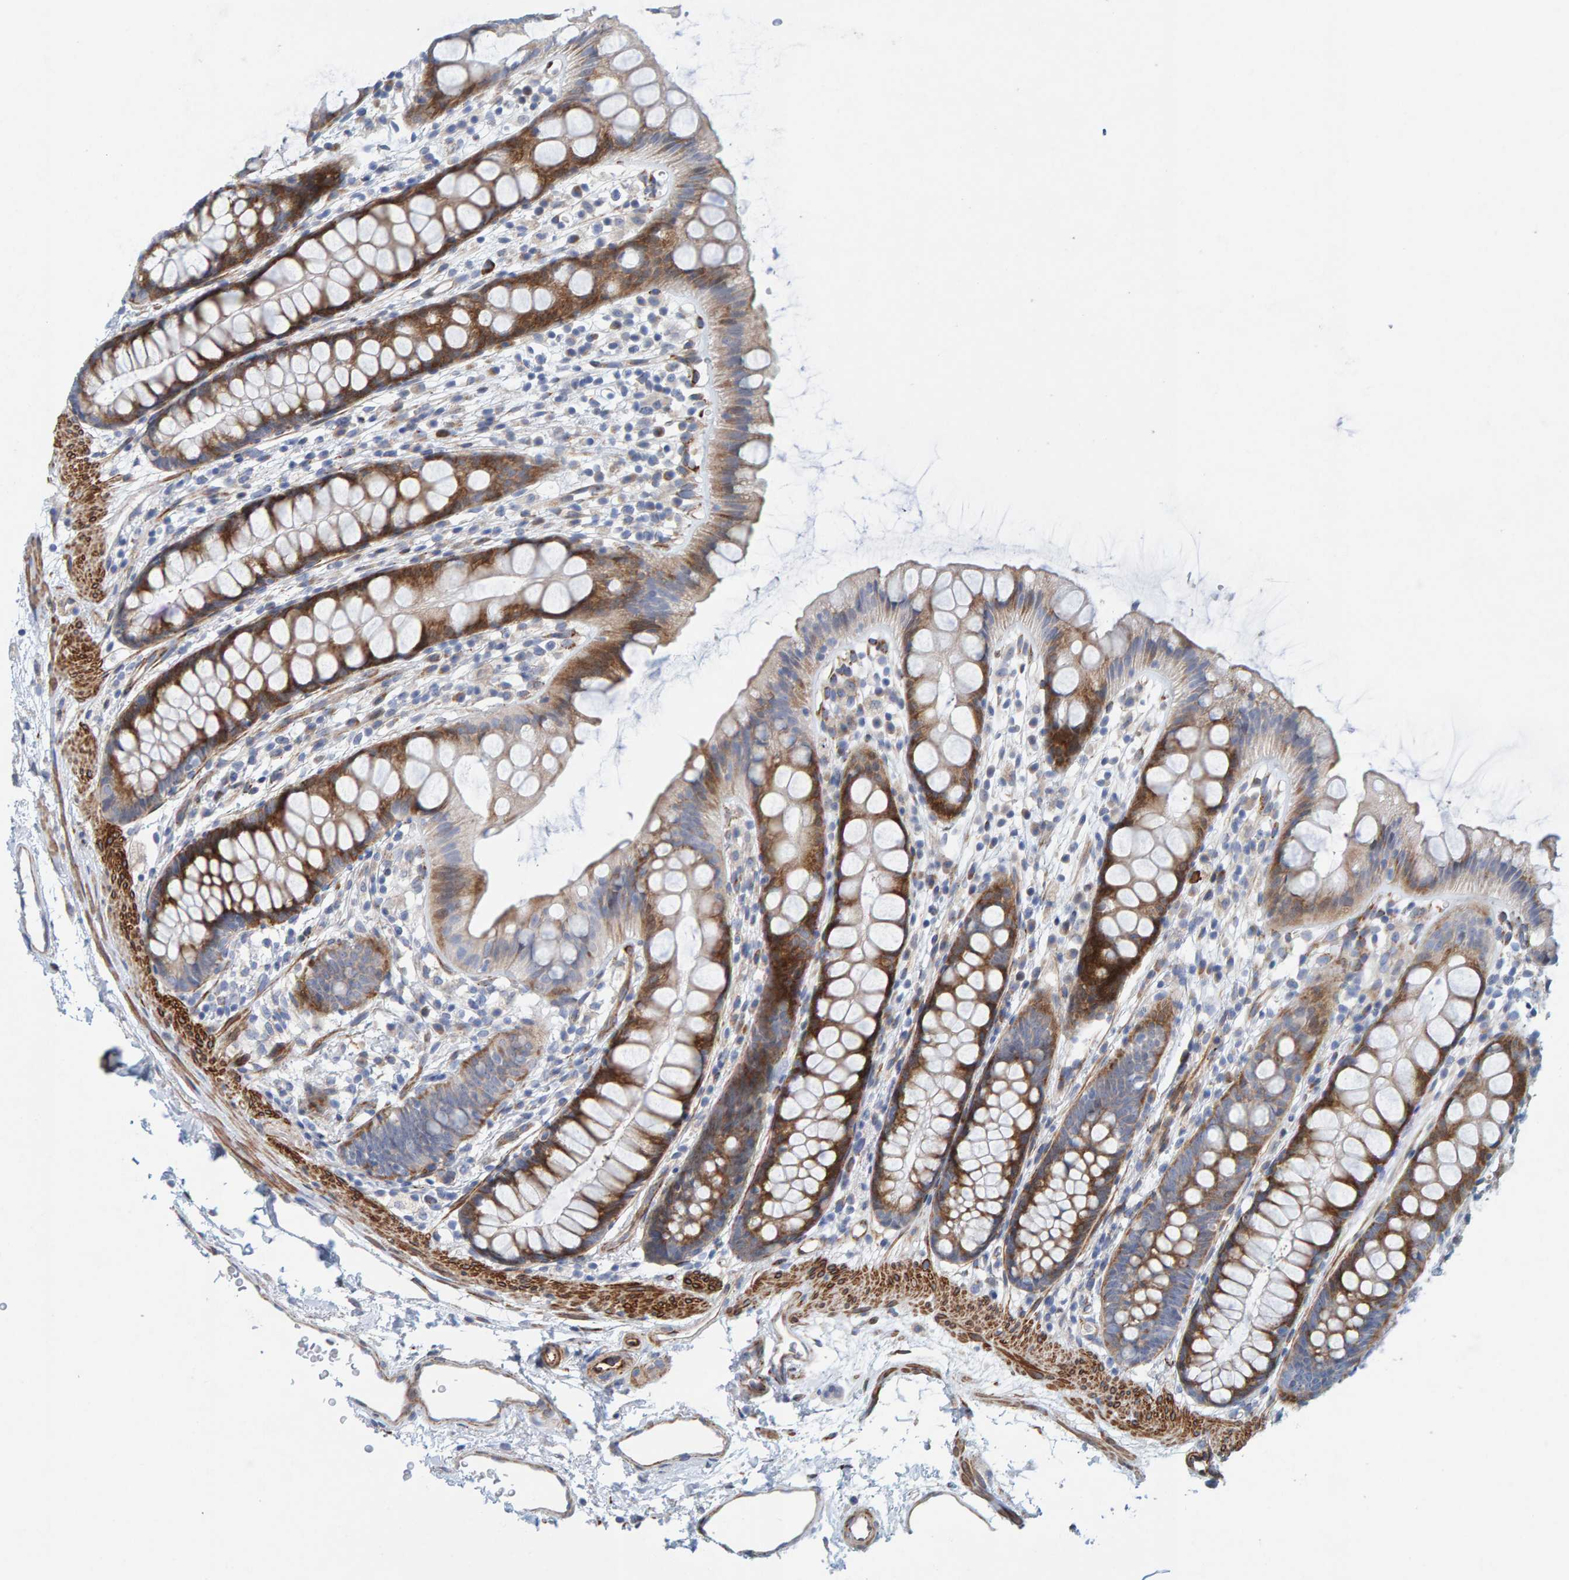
{"staining": {"intensity": "strong", "quantity": ">75%", "location": "cytoplasmic/membranous"}, "tissue": "rectum", "cell_type": "Glandular cells", "image_type": "normal", "snomed": [{"axis": "morphology", "description": "Normal tissue, NOS"}, {"axis": "topography", "description": "Rectum"}], "caption": "Protein staining by IHC shows strong cytoplasmic/membranous positivity in approximately >75% of glandular cells in benign rectum.", "gene": "MMP16", "patient": {"sex": "female", "age": 65}}